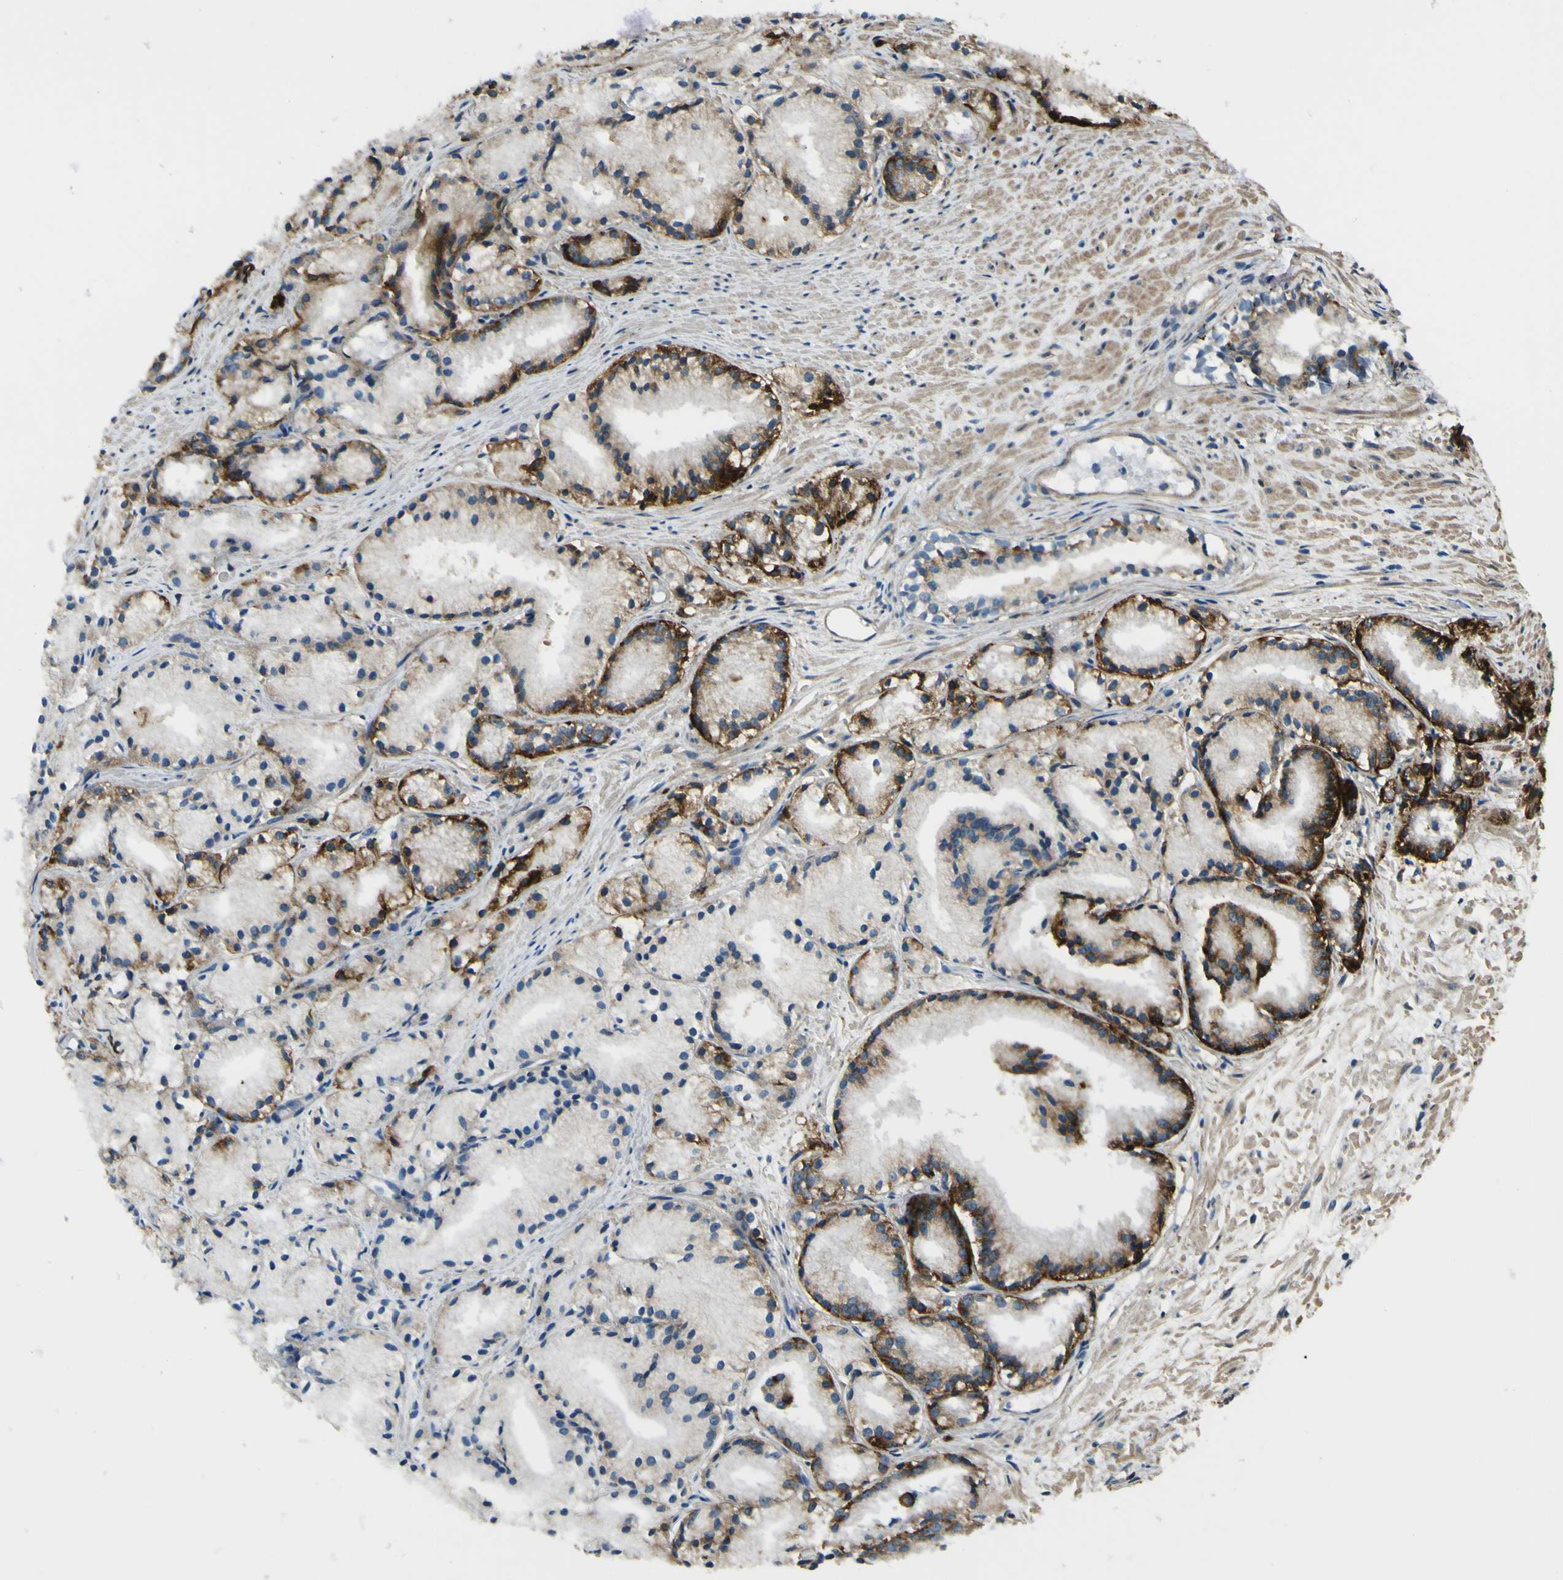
{"staining": {"intensity": "strong", "quantity": "25%-75%", "location": "cytoplasmic/membranous"}, "tissue": "prostate cancer", "cell_type": "Tumor cells", "image_type": "cancer", "snomed": [{"axis": "morphology", "description": "Adenocarcinoma, Low grade"}, {"axis": "topography", "description": "Prostate"}], "caption": "Protein expression analysis of human prostate cancer (adenocarcinoma (low-grade)) reveals strong cytoplasmic/membranous expression in approximately 25%-75% of tumor cells.", "gene": "NAALADL2", "patient": {"sex": "male", "age": 72}}